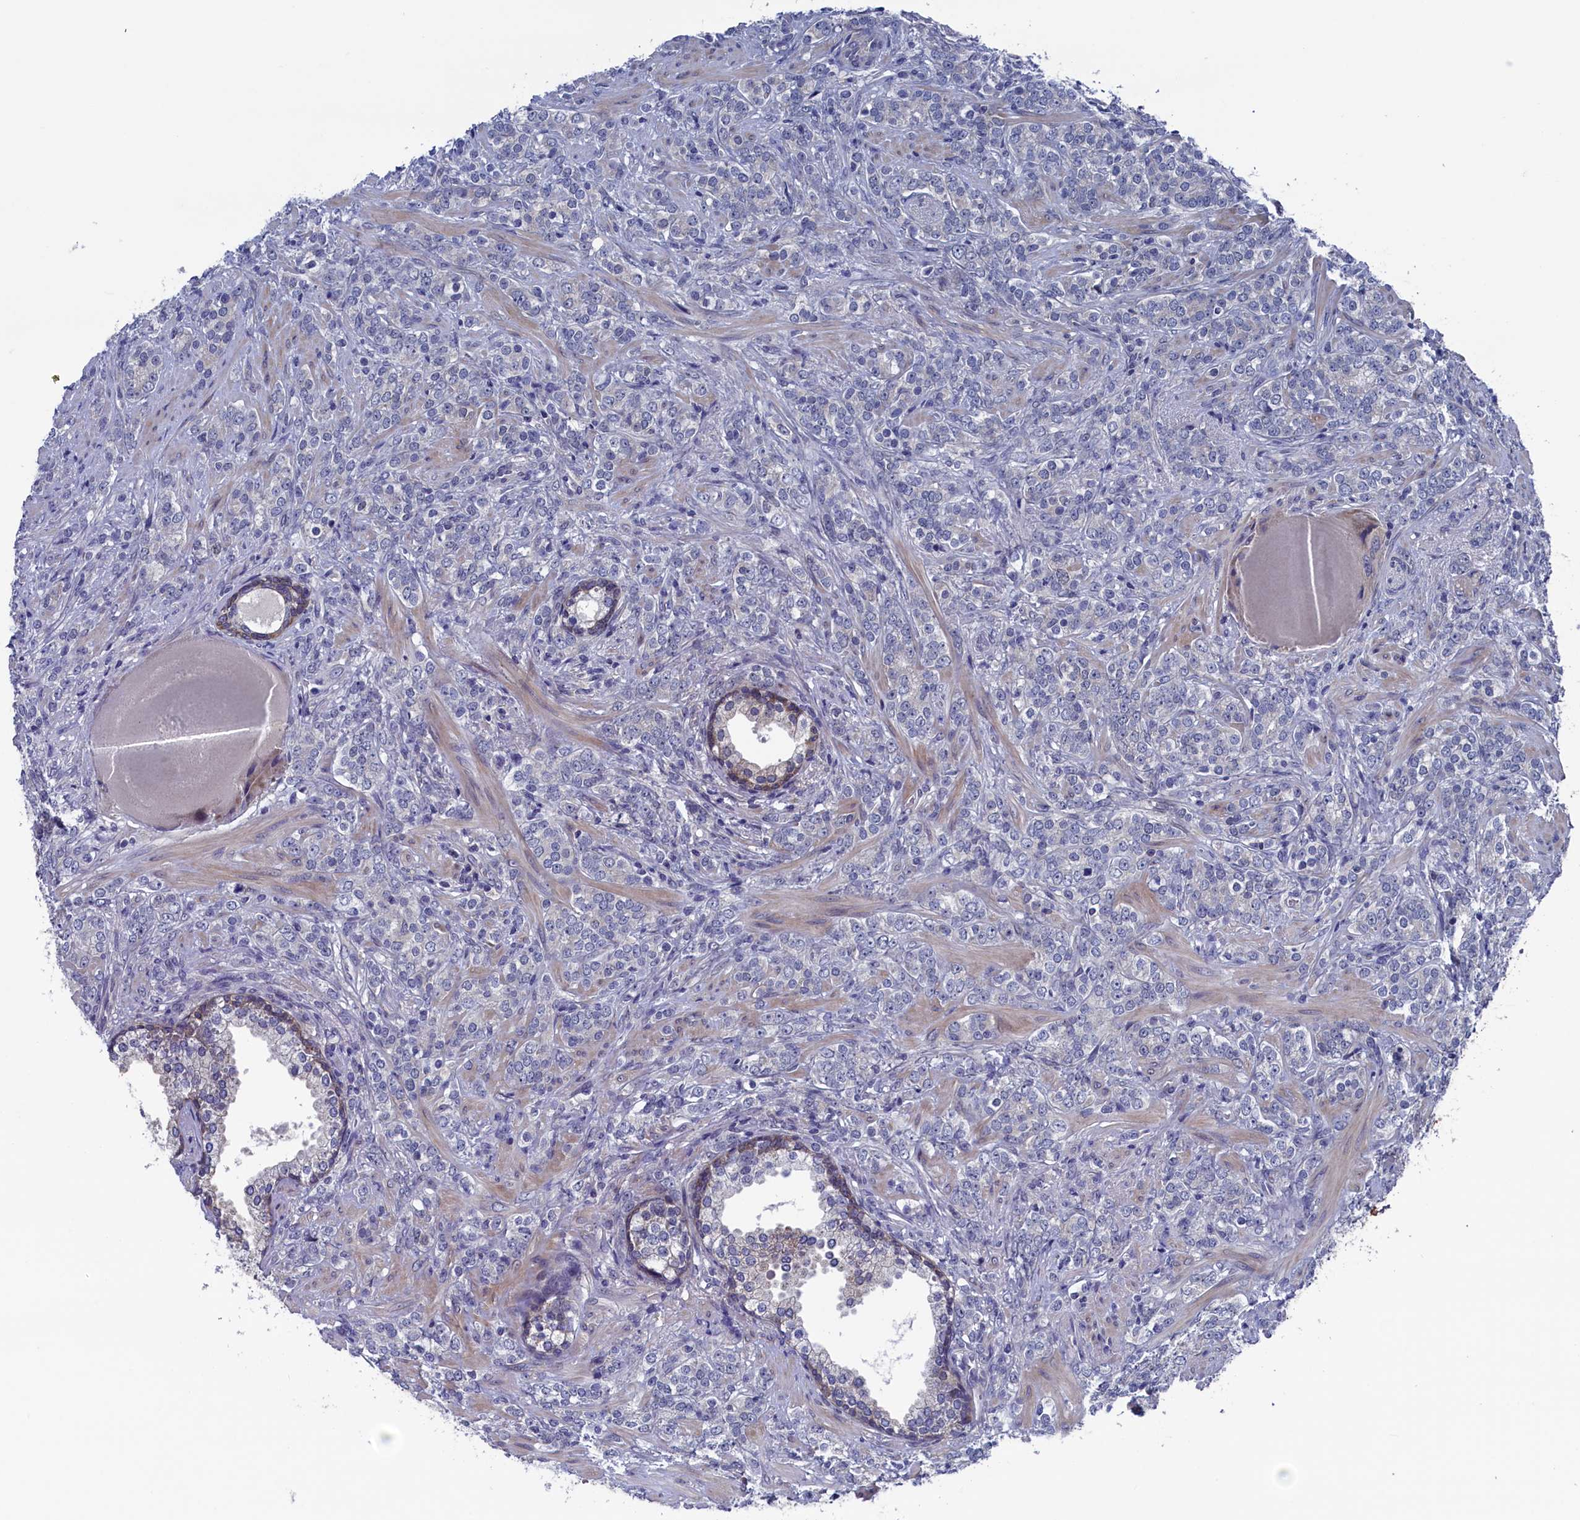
{"staining": {"intensity": "negative", "quantity": "none", "location": "none"}, "tissue": "prostate cancer", "cell_type": "Tumor cells", "image_type": "cancer", "snomed": [{"axis": "morphology", "description": "Adenocarcinoma, High grade"}, {"axis": "topography", "description": "Prostate"}], "caption": "Photomicrograph shows no protein expression in tumor cells of prostate cancer (high-grade adenocarcinoma) tissue.", "gene": "SPATA13", "patient": {"sex": "male", "age": 64}}